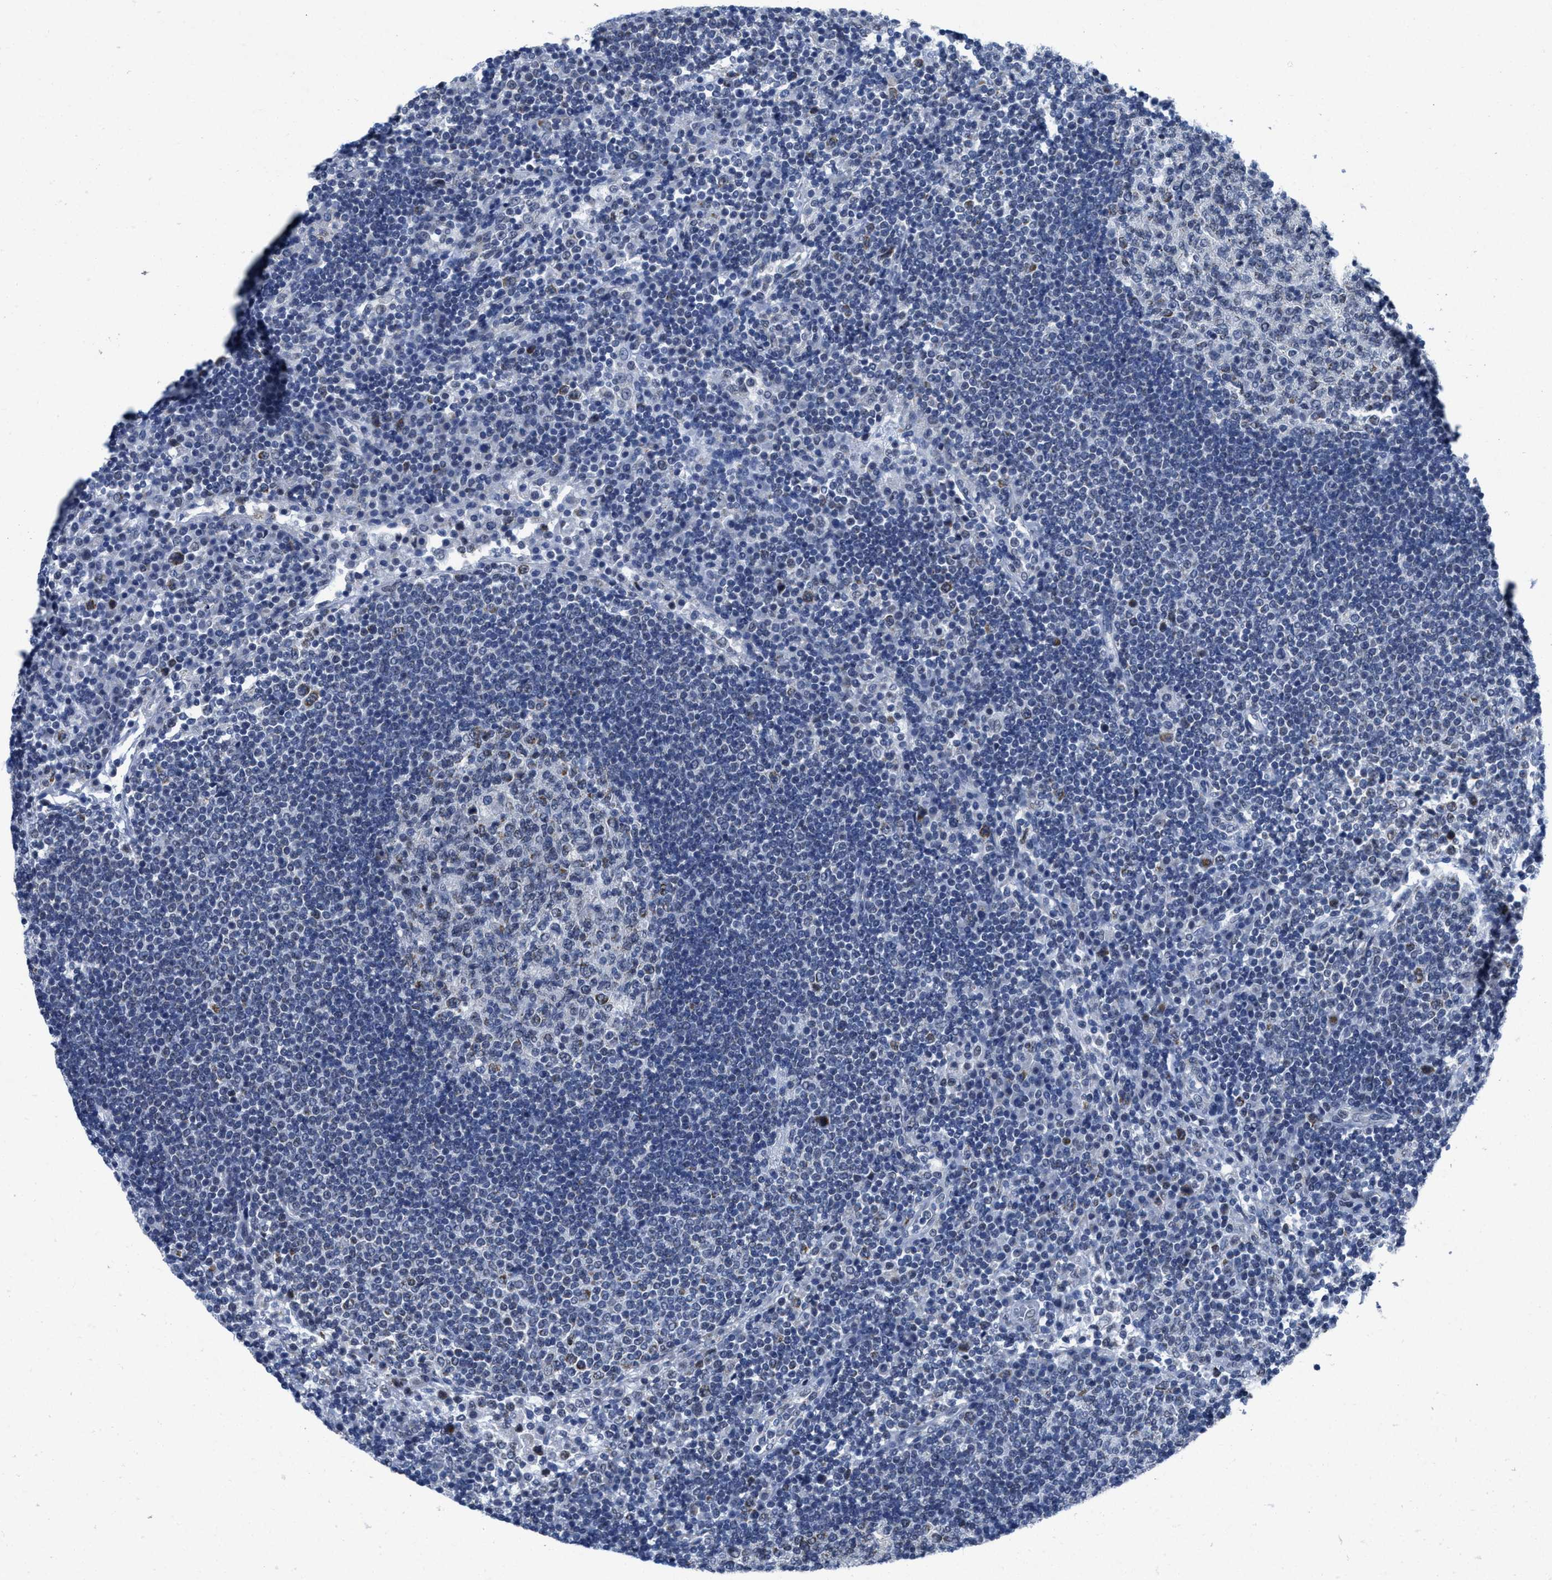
{"staining": {"intensity": "negative", "quantity": "none", "location": "none"}, "tissue": "lymph node", "cell_type": "Germinal center cells", "image_type": "normal", "snomed": [{"axis": "morphology", "description": "Normal tissue, NOS"}, {"axis": "topography", "description": "Lymph node"}], "caption": "Immunohistochemistry (IHC) micrograph of normal lymph node stained for a protein (brown), which demonstrates no expression in germinal center cells.", "gene": "ID3", "patient": {"sex": "female", "age": 53}}